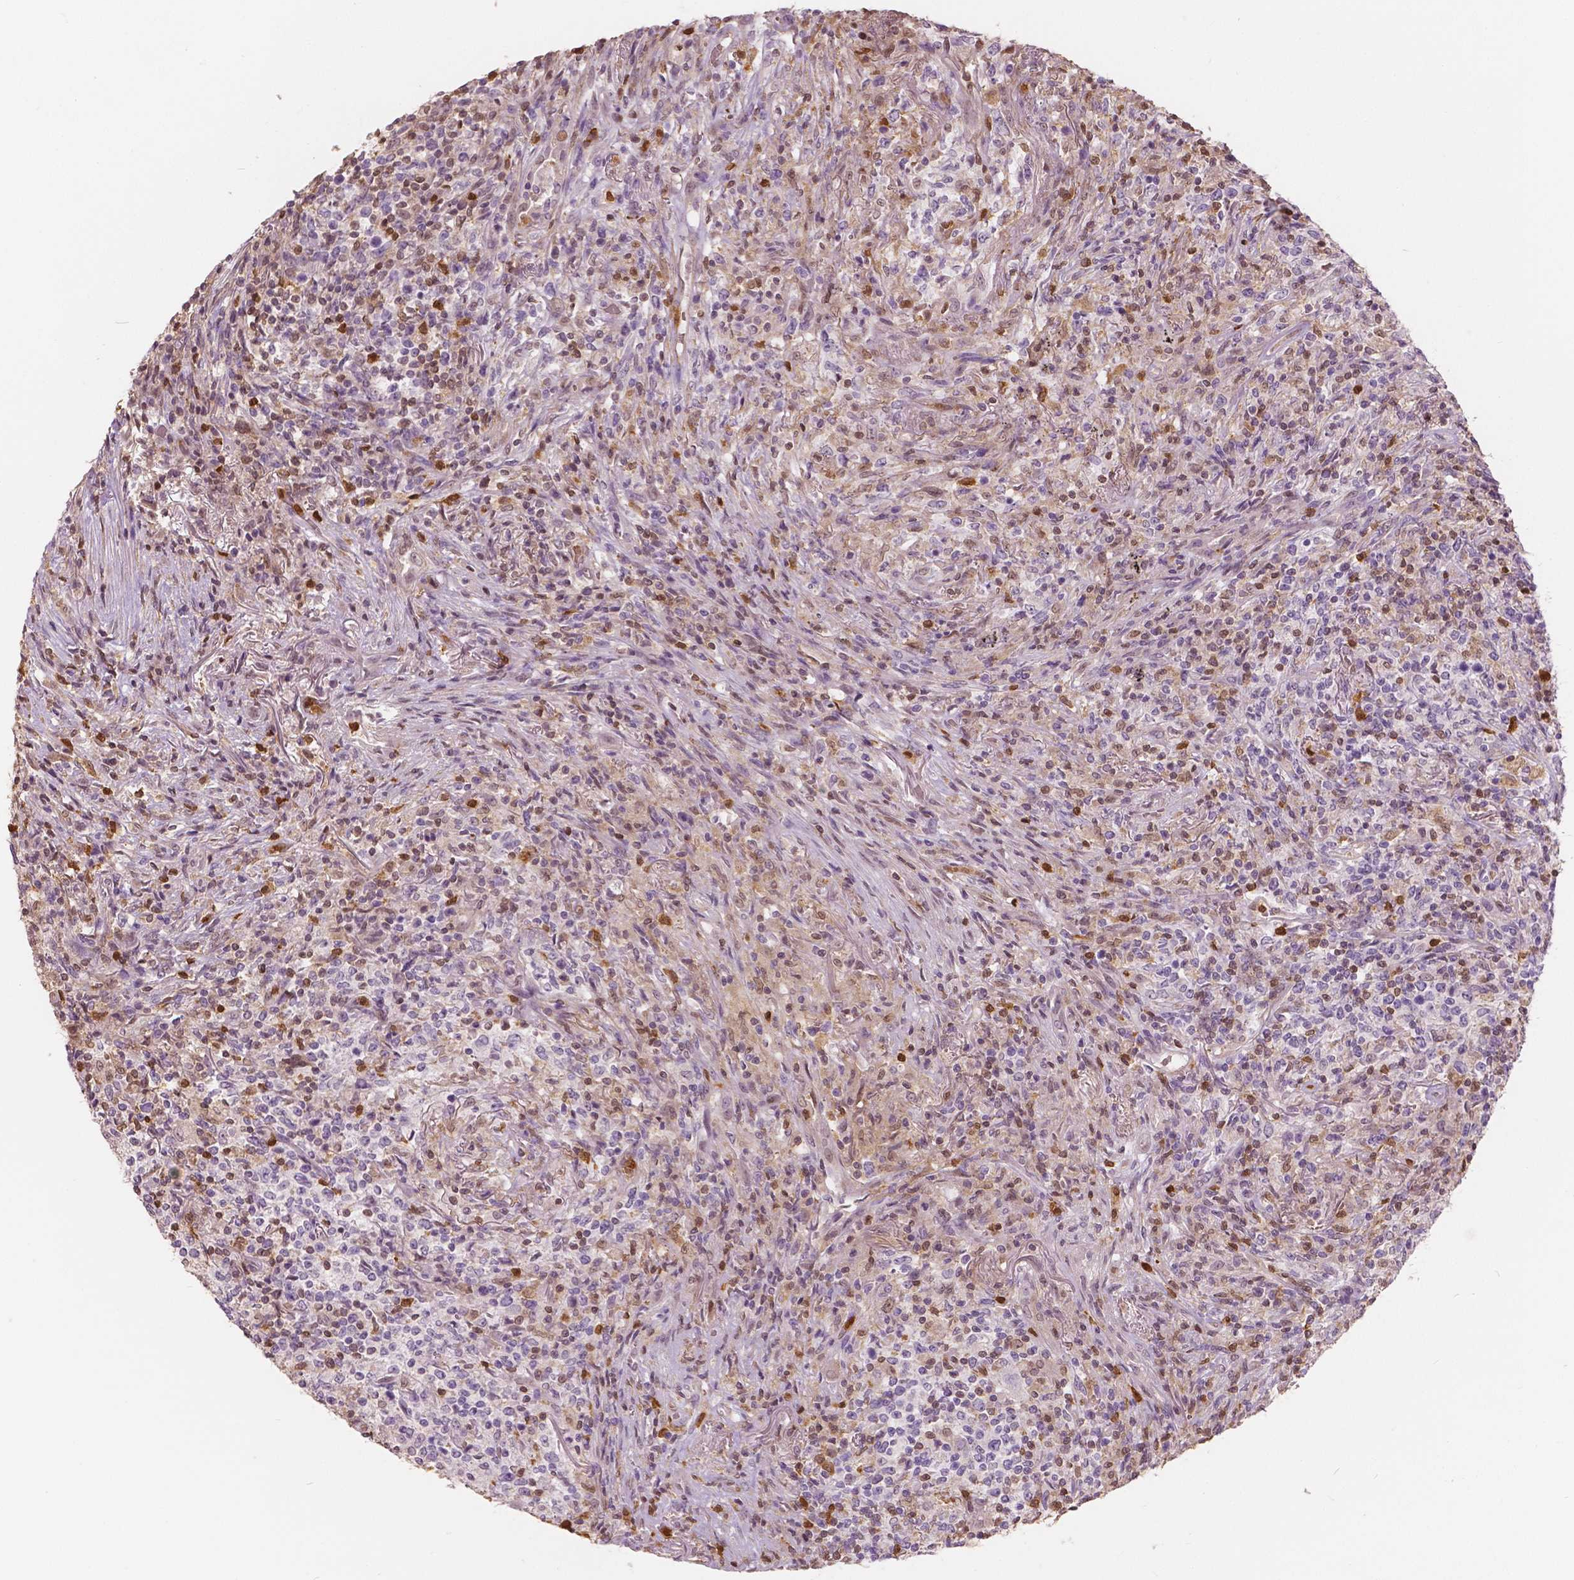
{"staining": {"intensity": "negative", "quantity": "none", "location": "none"}, "tissue": "lymphoma", "cell_type": "Tumor cells", "image_type": "cancer", "snomed": [{"axis": "morphology", "description": "Malignant lymphoma, non-Hodgkin's type, High grade"}, {"axis": "topography", "description": "Lung"}], "caption": "DAB immunohistochemical staining of human high-grade malignant lymphoma, non-Hodgkin's type shows no significant staining in tumor cells. (Stains: DAB immunohistochemistry with hematoxylin counter stain, Microscopy: brightfield microscopy at high magnification).", "gene": "S100A4", "patient": {"sex": "male", "age": 79}}